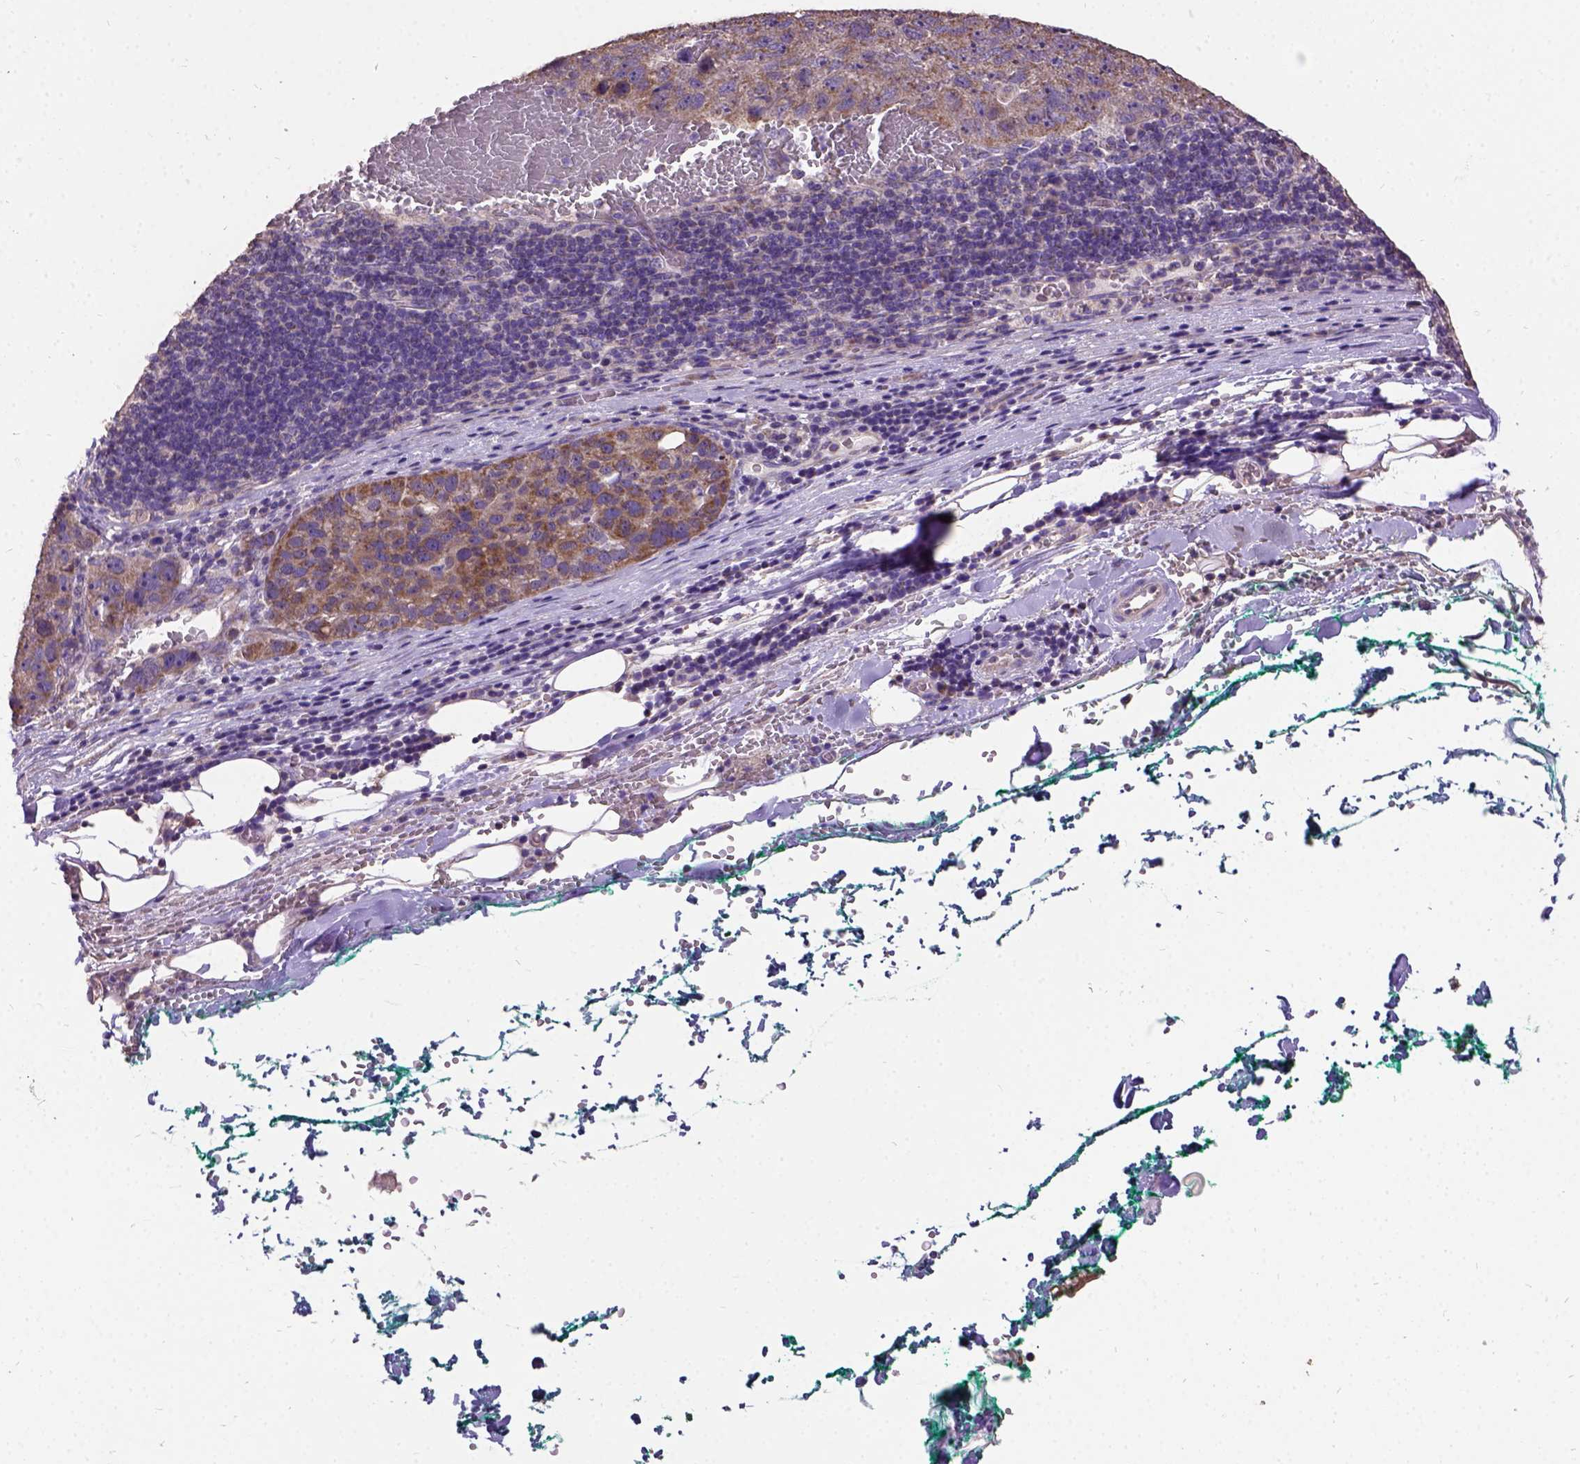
{"staining": {"intensity": "moderate", "quantity": ">75%", "location": "cytoplasmic/membranous"}, "tissue": "pancreatic cancer", "cell_type": "Tumor cells", "image_type": "cancer", "snomed": [{"axis": "morphology", "description": "Adenocarcinoma, NOS"}, {"axis": "topography", "description": "Pancreas"}], "caption": "Protein analysis of adenocarcinoma (pancreatic) tissue reveals moderate cytoplasmic/membranous staining in approximately >75% of tumor cells. (Stains: DAB in brown, nuclei in blue, Microscopy: brightfield microscopy at high magnification).", "gene": "DQX1", "patient": {"sex": "female", "age": 61}}